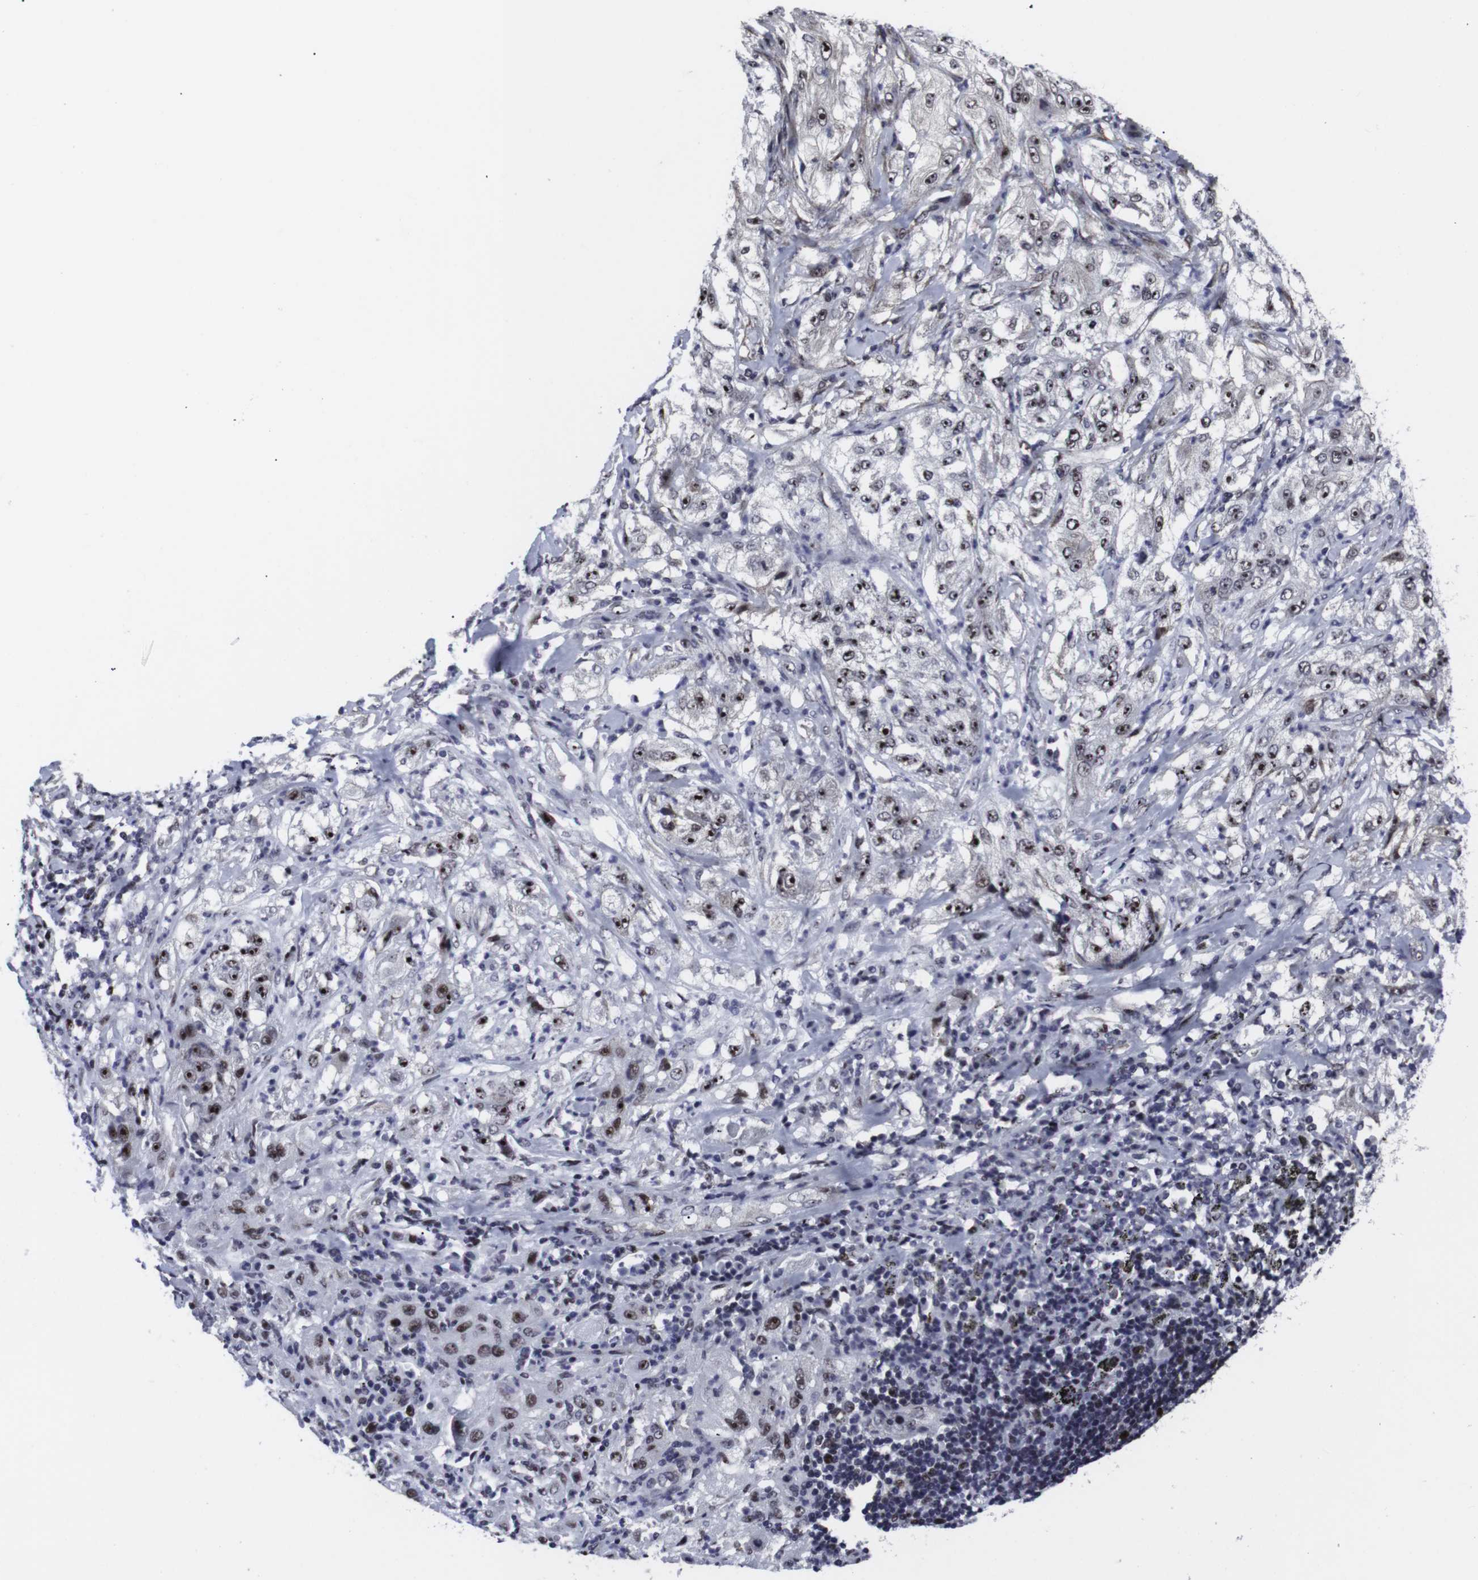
{"staining": {"intensity": "moderate", "quantity": "25%-75%", "location": "nuclear"}, "tissue": "lung cancer", "cell_type": "Tumor cells", "image_type": "cancer", "snomed": [{"axis": "morphology", "description": "Inflammation, NOS"}, {"axis": "morphology", "description": "Squamous cell carcinoma, NOS"}, {"axis": "topography", "description": "Lymph node"}, {"axis": "topography", "description": "Soft tissue"}, {"axis": "topography", "description": "Lung"}], "caption": "Immunohistochemical staining of lung squamous cell carcinoma shows medium levels of moderate nuclear expression in about 25%-75% of tumor cells.", "gene": "MLH1", "patient": {"sex": "male", "age": 66}}